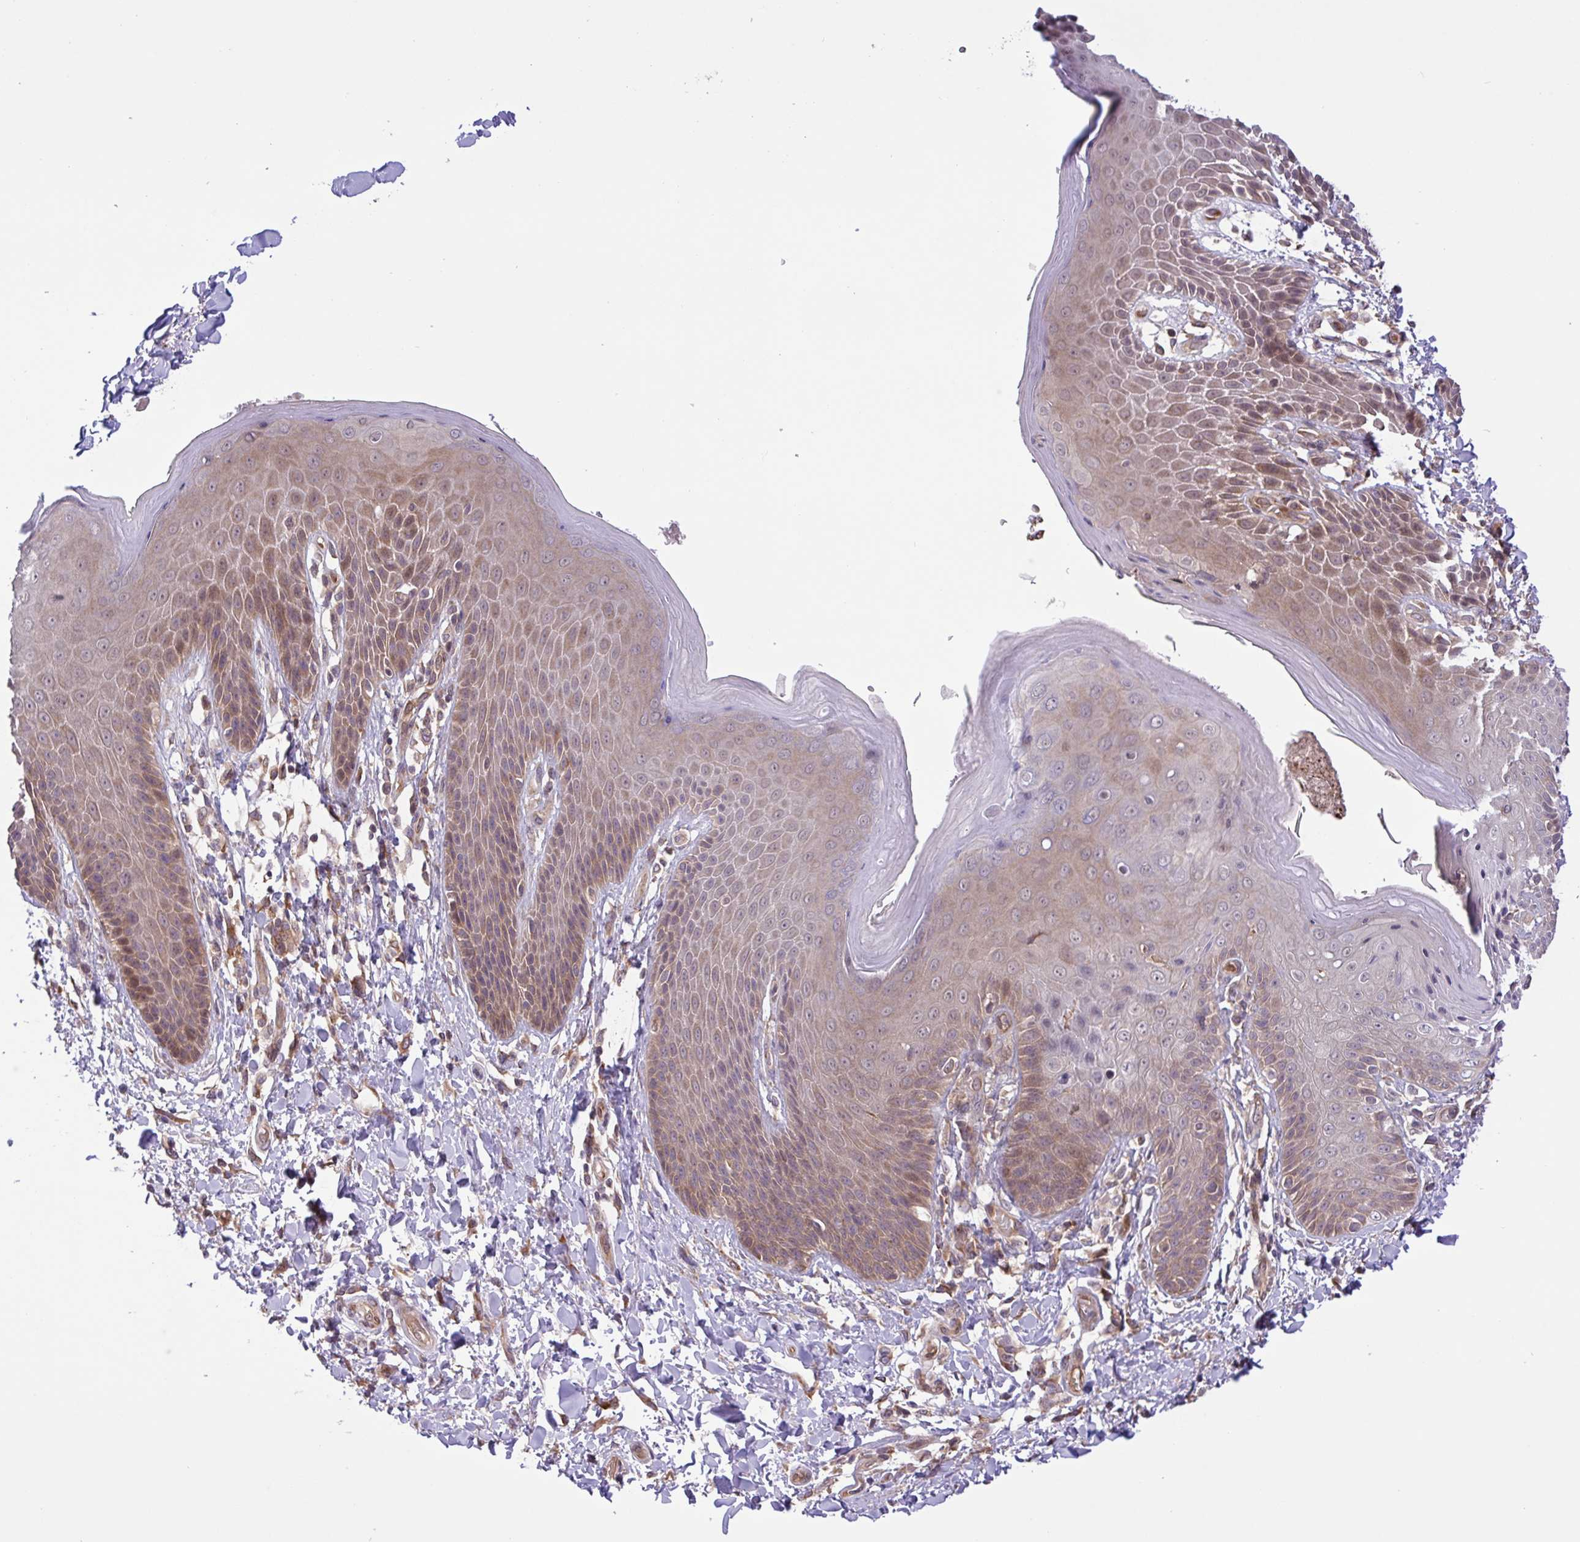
{"staining": {"intensity": "weak", "quantity": "25%-75%", "location": "cytoplasmic/membranous"}, "tissue": "skin", "cell_type": "Epidermal cells", "image_type": "normal", "snomed": [{"axis": "morphology", "description": "Normal tissue, NOS"}, {"axis": "topography", "description": "Anal"}, {"axis": "topography", "description": "Peripheral nerve tissue"}], "caption": "The image displays a brown stain indicating the presence of a protein in the cytoplasmic/membranous of epidermal cells in skin.", "gene": "INTS10", "patient": {"sex": "male", "age": 51}}